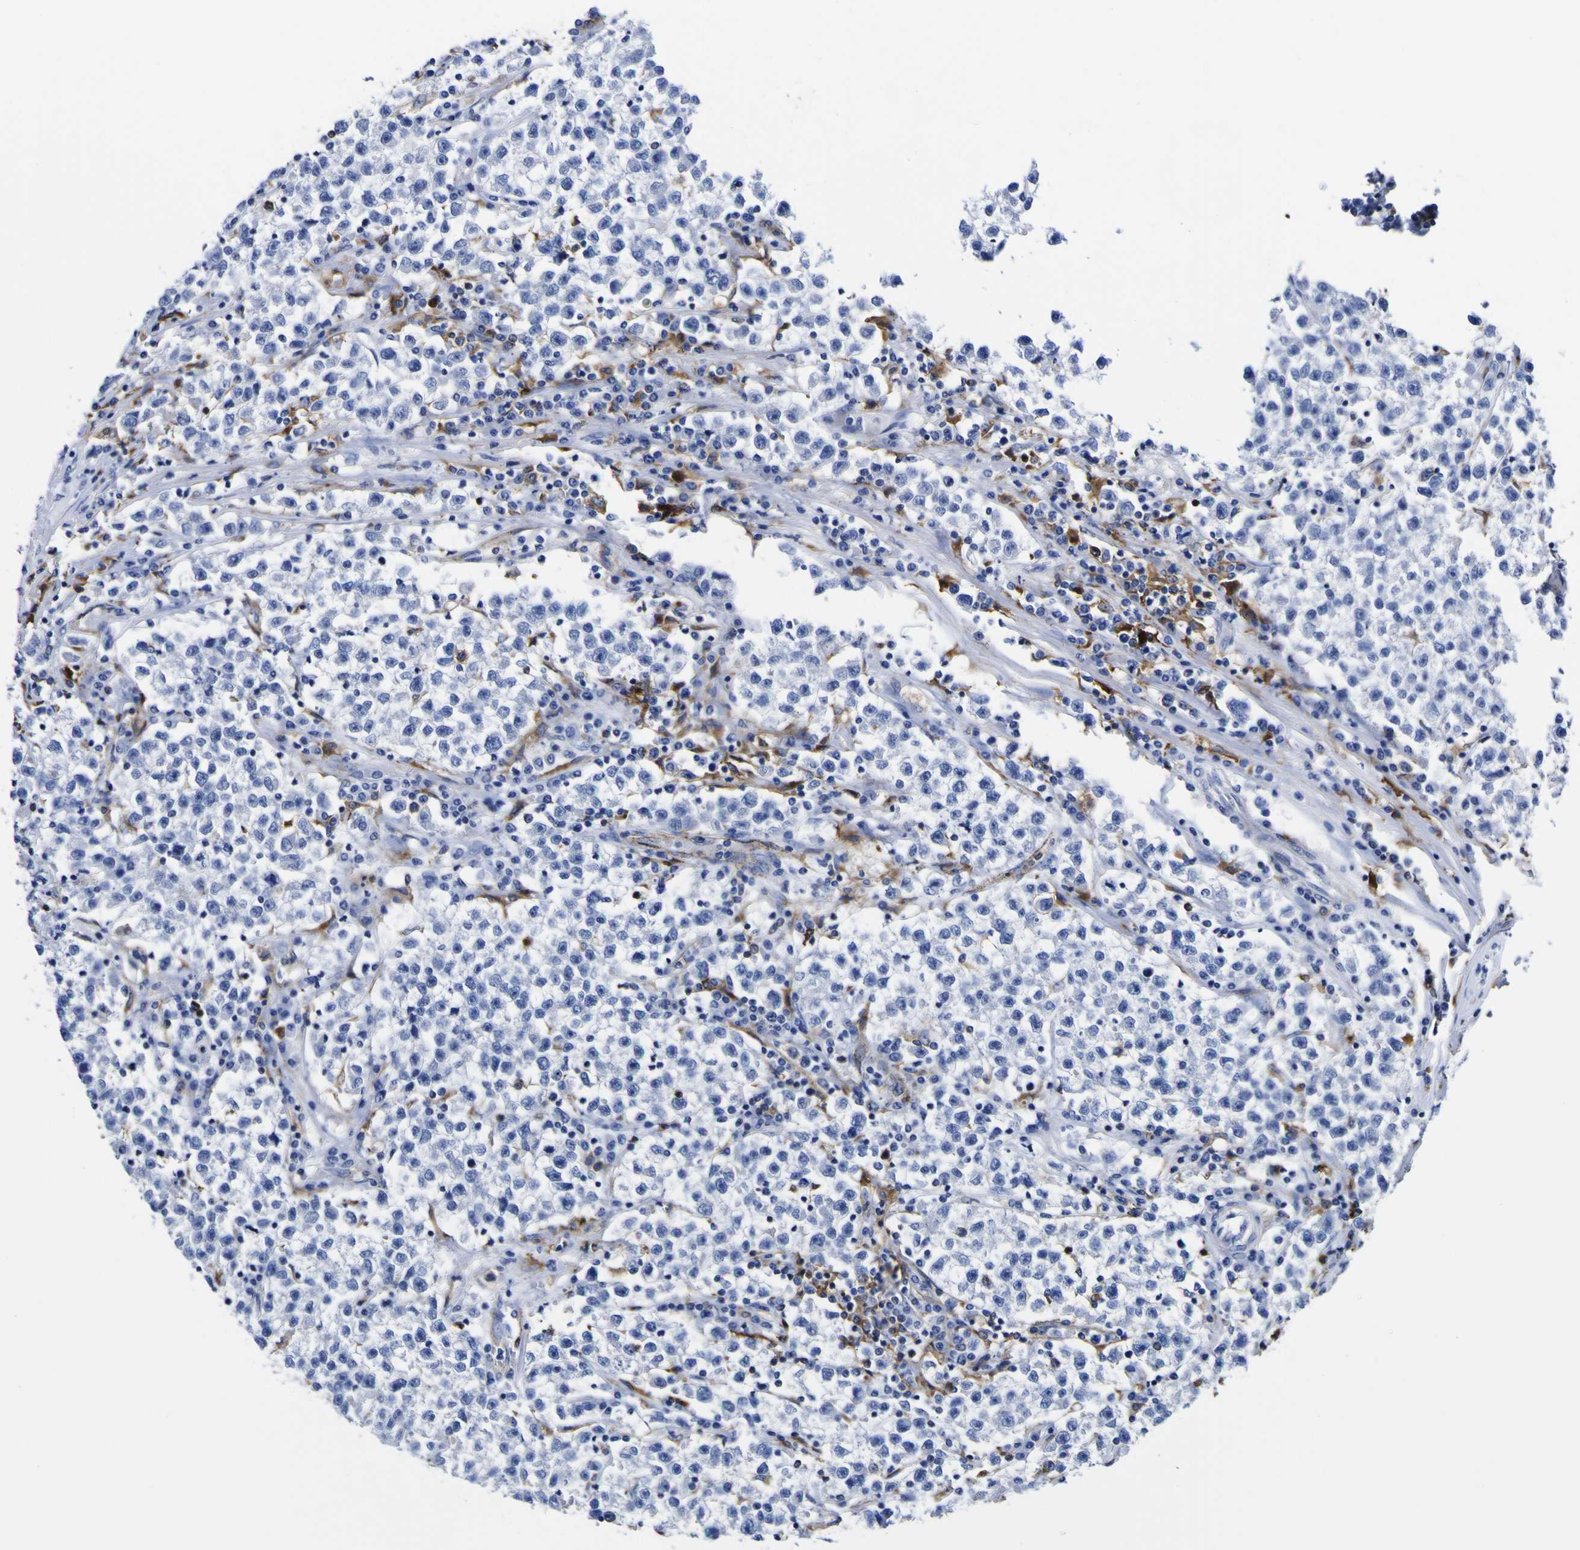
{"staining": {"intensity": "negative", "quantity": "none", "location": "none"}, "tissue": "testis cancer", "cell_type": "Tumor cells", "image_type": "cancer", "snomed": [{"axis": "morphology", "description": "Seminoma, NOS"}, {"axis": "topography", "description": "Testis"}], "caption": "The micrograph exhibits no significant positivity in tumor cells of seminoma (testis).", "gene": "HLA-DQA1", "patient": {"sex": "male", "age": 22}}